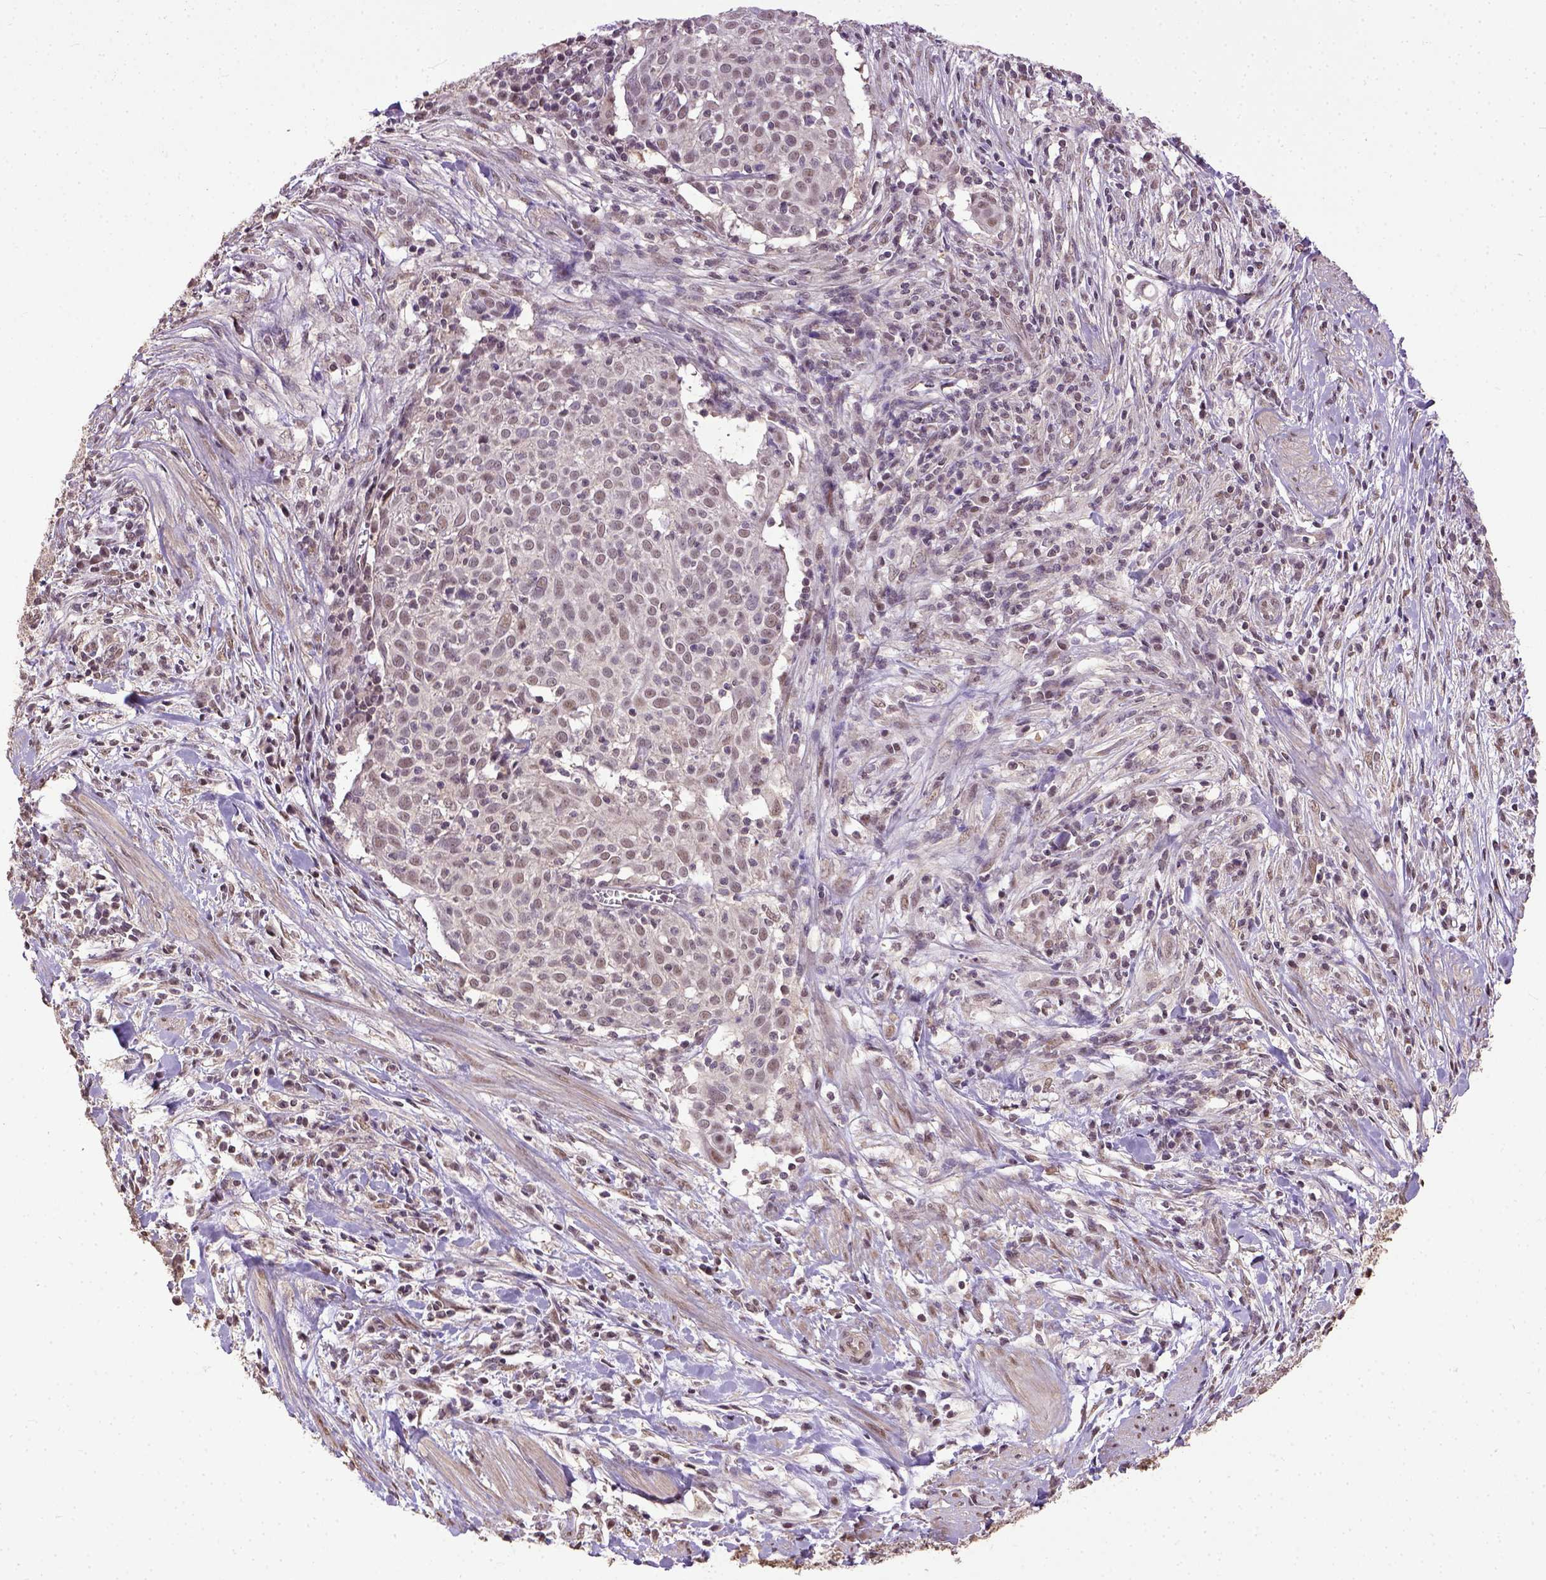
{"staining": {"intensity": "moderate", "quantity": "<25%", "location": "nuclear"}, "tissue": "cervical cancer", "cell_type": "Tumor cells", "image_type": "cancer", "snomed": [{"axis": "morphology", "description": "Squamous cell carcinoma, NOS"}, {"axis": "topography", "description": "Cervix"}], "caption": "Cervical cancer (squamous cell carcinoma) stained with a brown dye reveals moderate nuclear positive staining in about <25% of tumor cells.", "gene": "UBA3", "patient": {"sex": "female", "age": 39}}